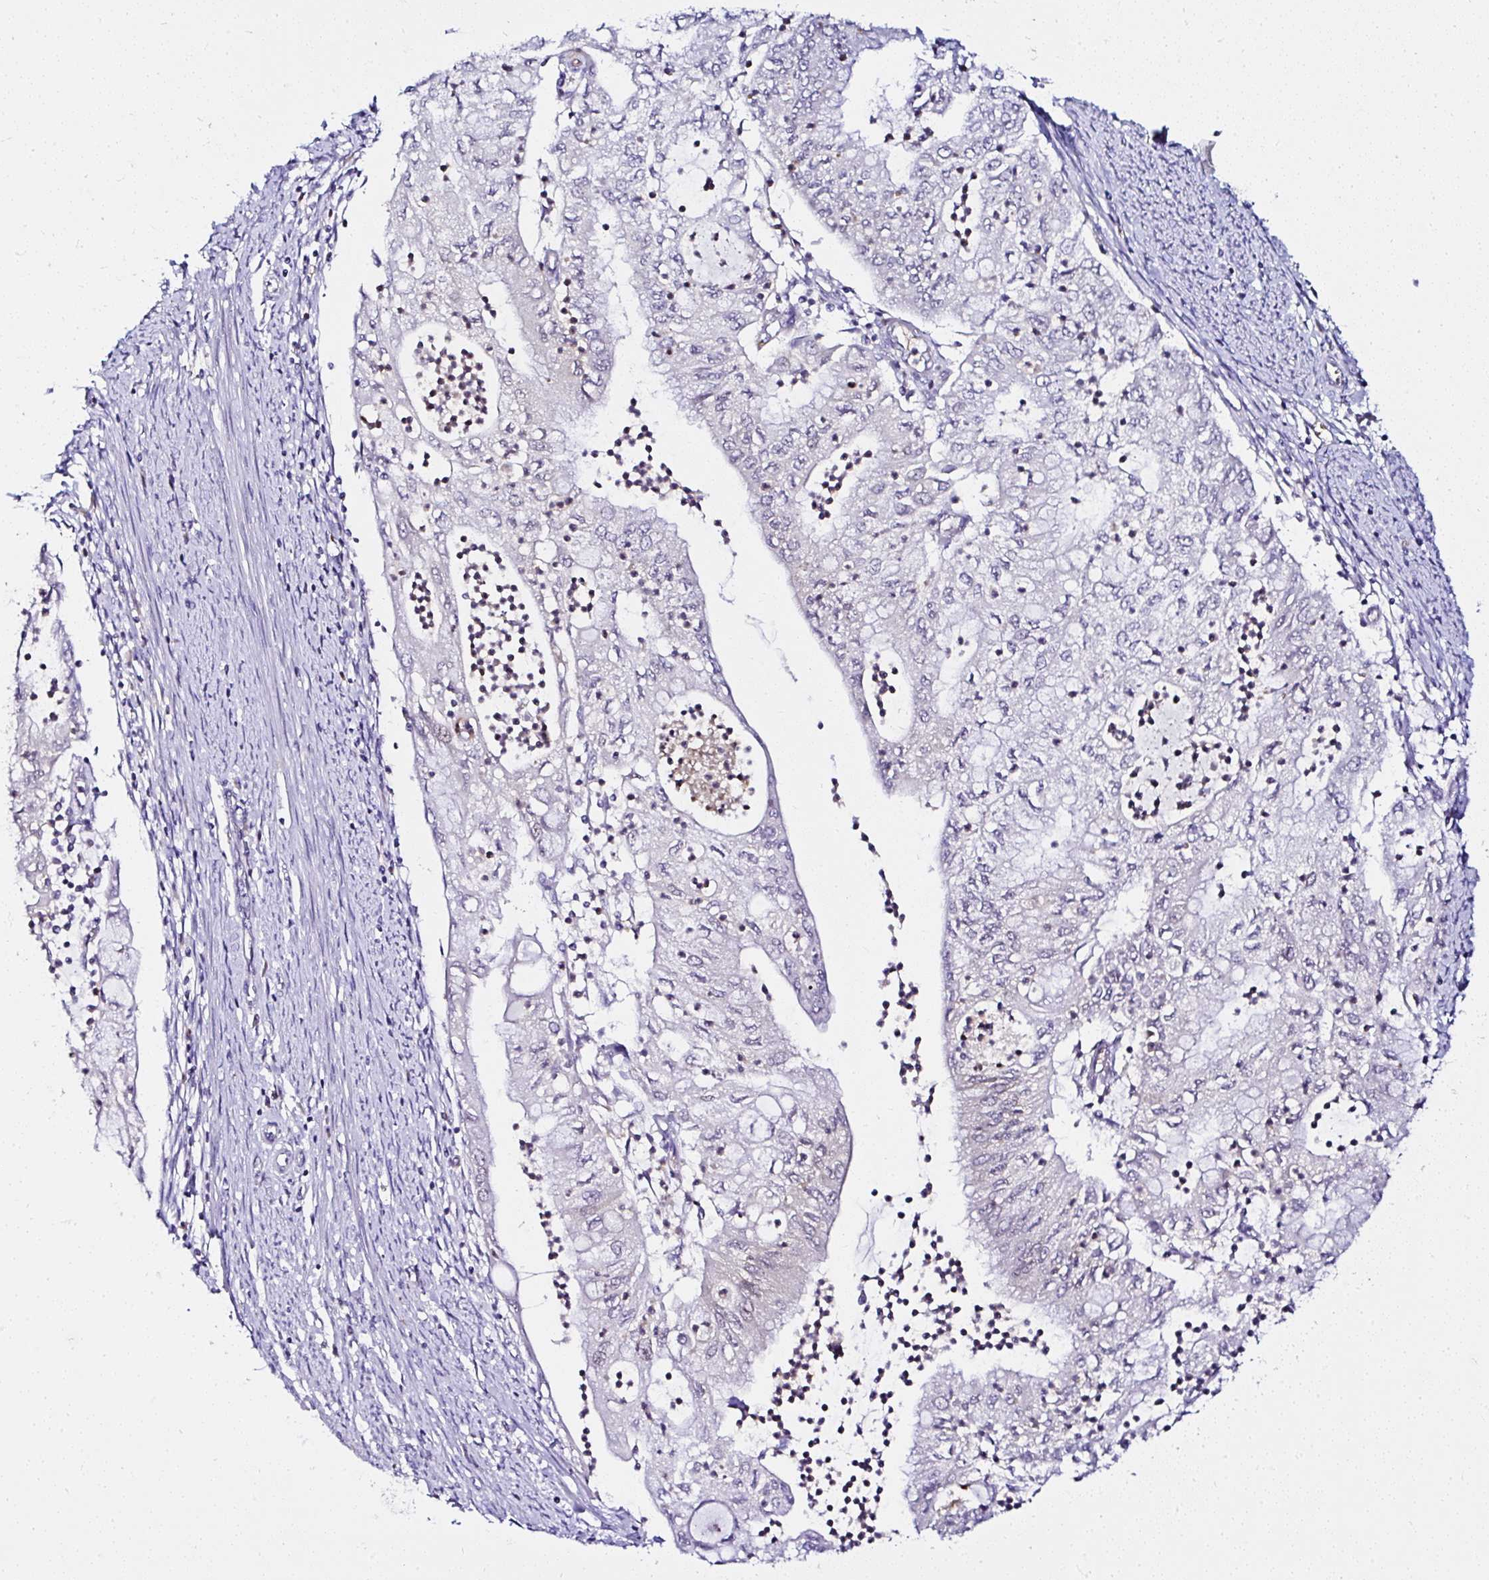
{"staining": {"intensity": "negative", "quantity": "none", "location": "none"}, "tissue": "endometrial cancer", "cell_type": "Tumor cells", "image_type": "cancer", "snomed": [{"axis": "morphology", "description": "Adenocarcinoma, NOS"}, {"axis": "topography", "description": "Endometrium"}], "caption": "The micrograph reveals no staining of tumor cells in endometrial cancer.", "gene": "DEPDC5", "patient": {"sex": "female", "age": 75}}